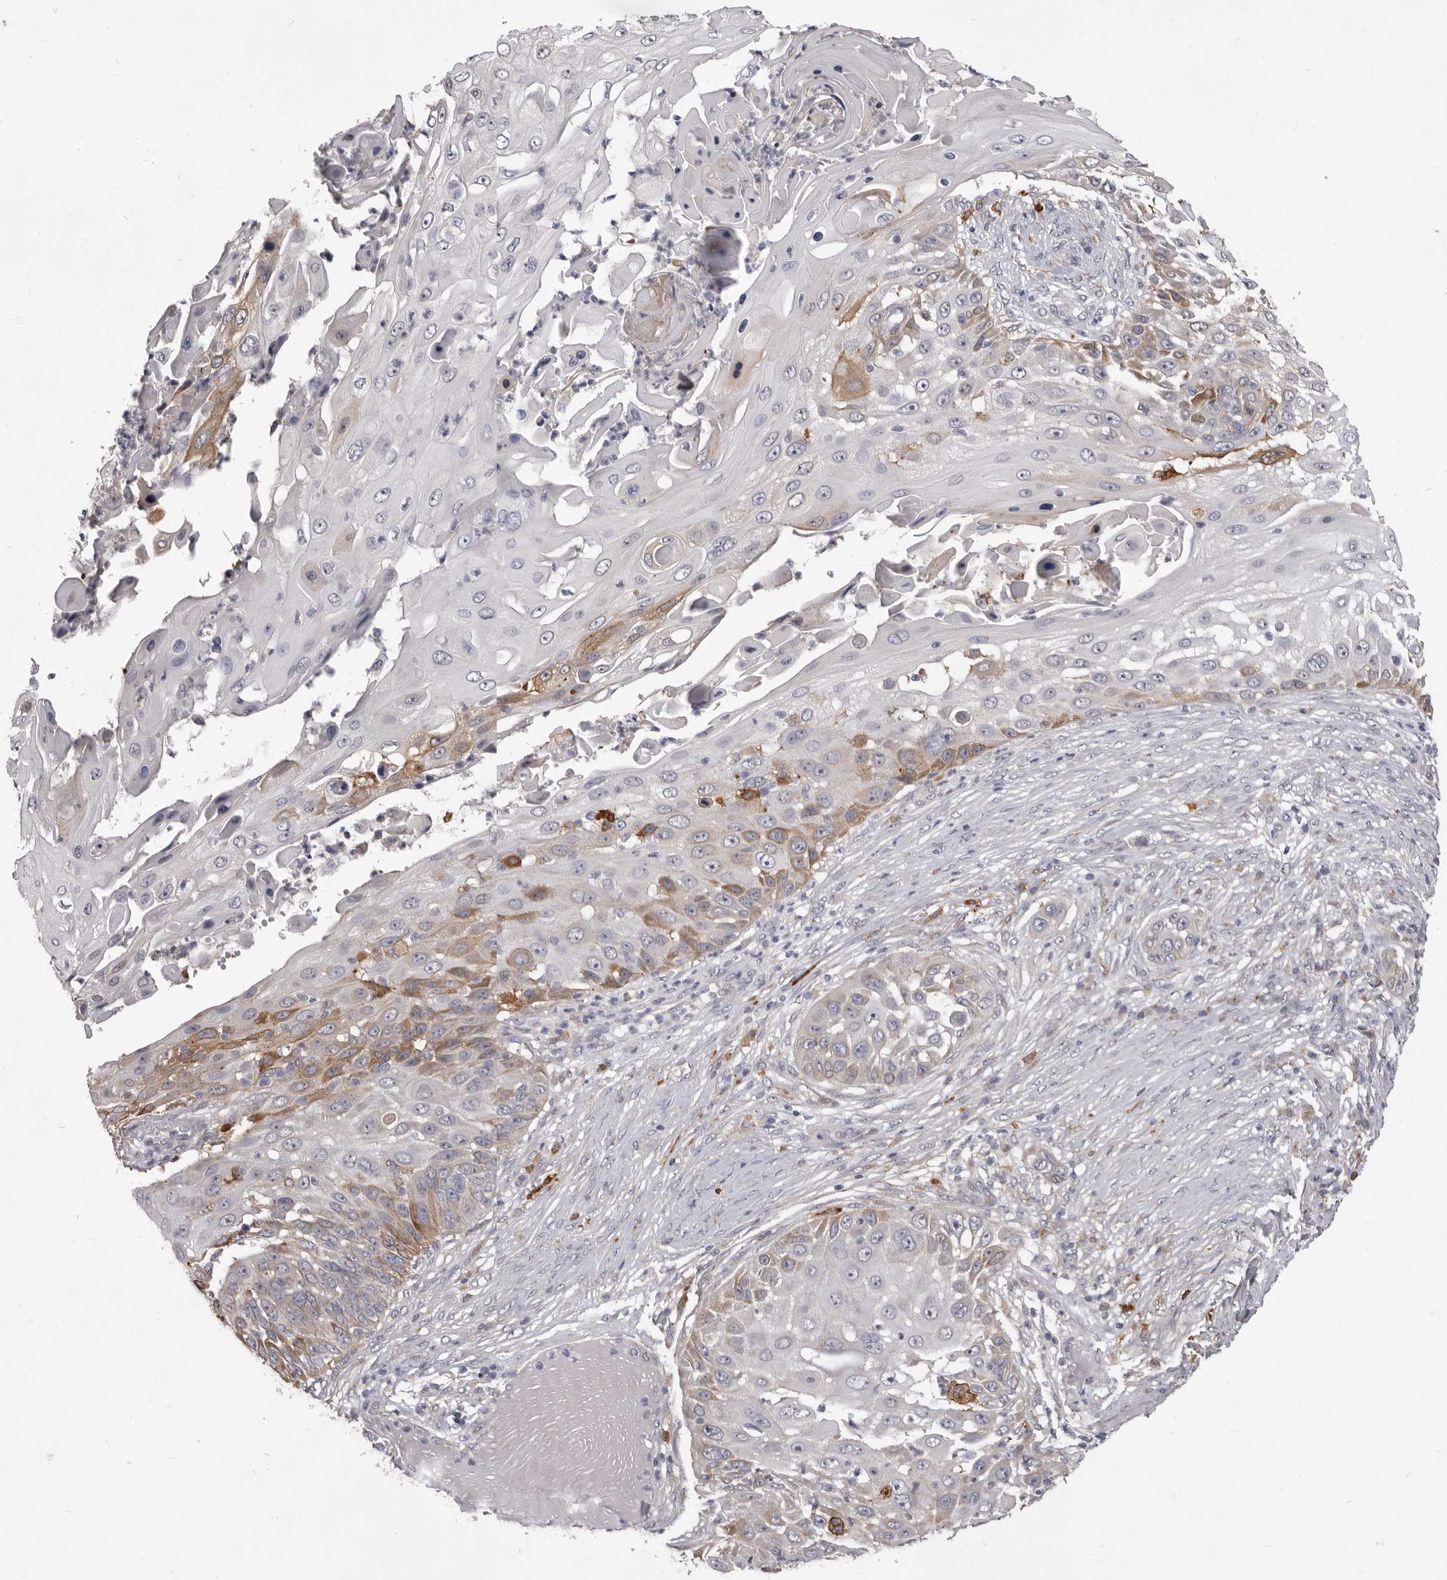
{"staining": {"intensity": "moderate", "quantity": "<25%", "location": "cytoplasmic/membranous"}, "tissue": "skin cancer", "cell_type": "Tumor cells", "image_type": "cancer", "snomed": [{"axis": "morphology", "description": "Squamous cell carcinoma, NOS"}, {"axis": "topography", "description": "Skin"}], "caption": "Immunohistochemistry (IHC) micrograph of neoplastic tissue: skin cancer (squamous cell carcinoma) stained using IHC reveals low levels of moderate protein expression localized specifically in the cytoplasmic/membranous of tumor cells, appearing as a cytoplasmic/membranous brown color.", "gene": "VPS45", "patient": {"sex": "female", "age": 44}}